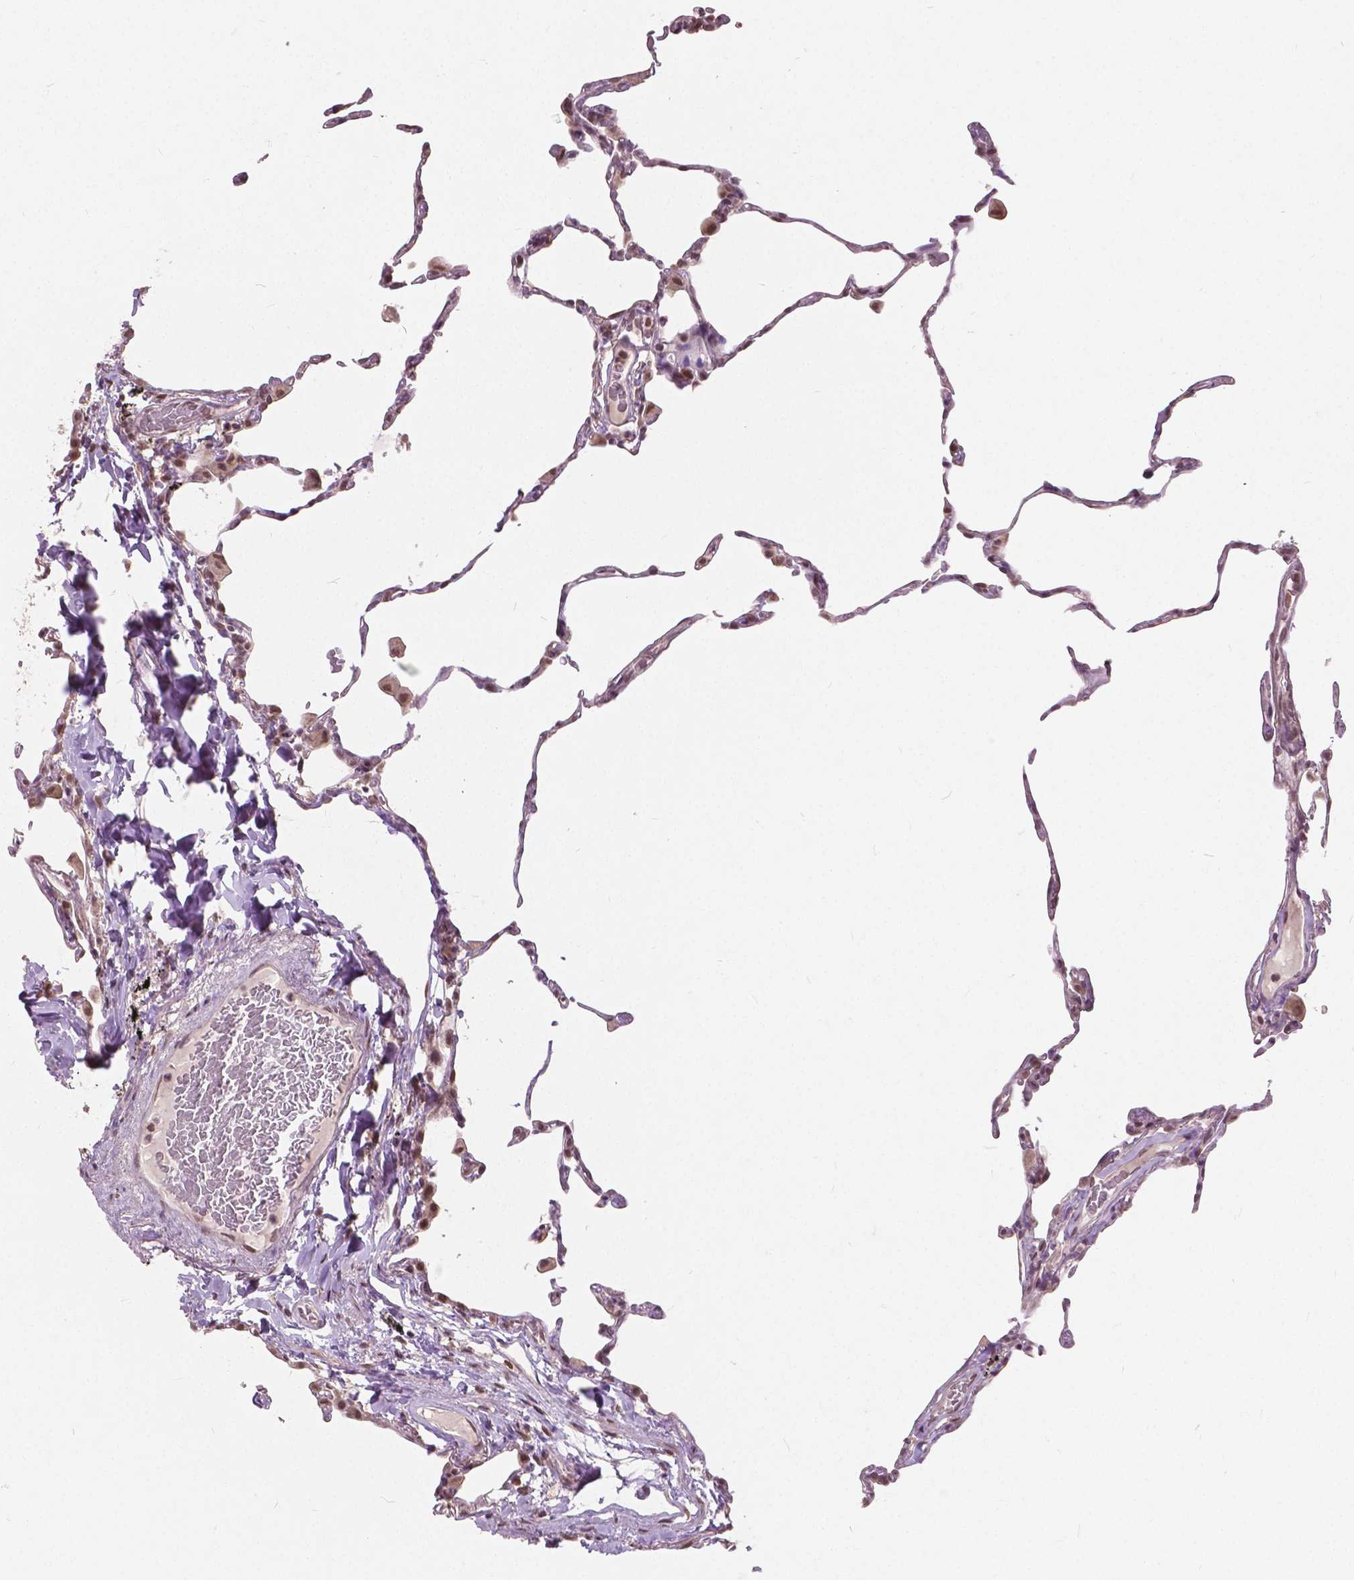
{"staining": {"intensity": "moderate", "quantity": "<25%", "location": "nuclear"}, "tissue": "lung", "cell_type": "Alveolar cells", "image_type": "normal", "snomed": [{"axis": "morphology", "description": "Normal tissue, NOS"}, {"axis": "topography", "description": "Lung"}], "caption": "A photomicrograph showing moderate nuclear expression in approximately <25% of alveolar cells in normal lung, as visualized by brown immunohistochemical staining.", "gene": "HOXA10", "patient": {"sex": "female", "age": 57}}